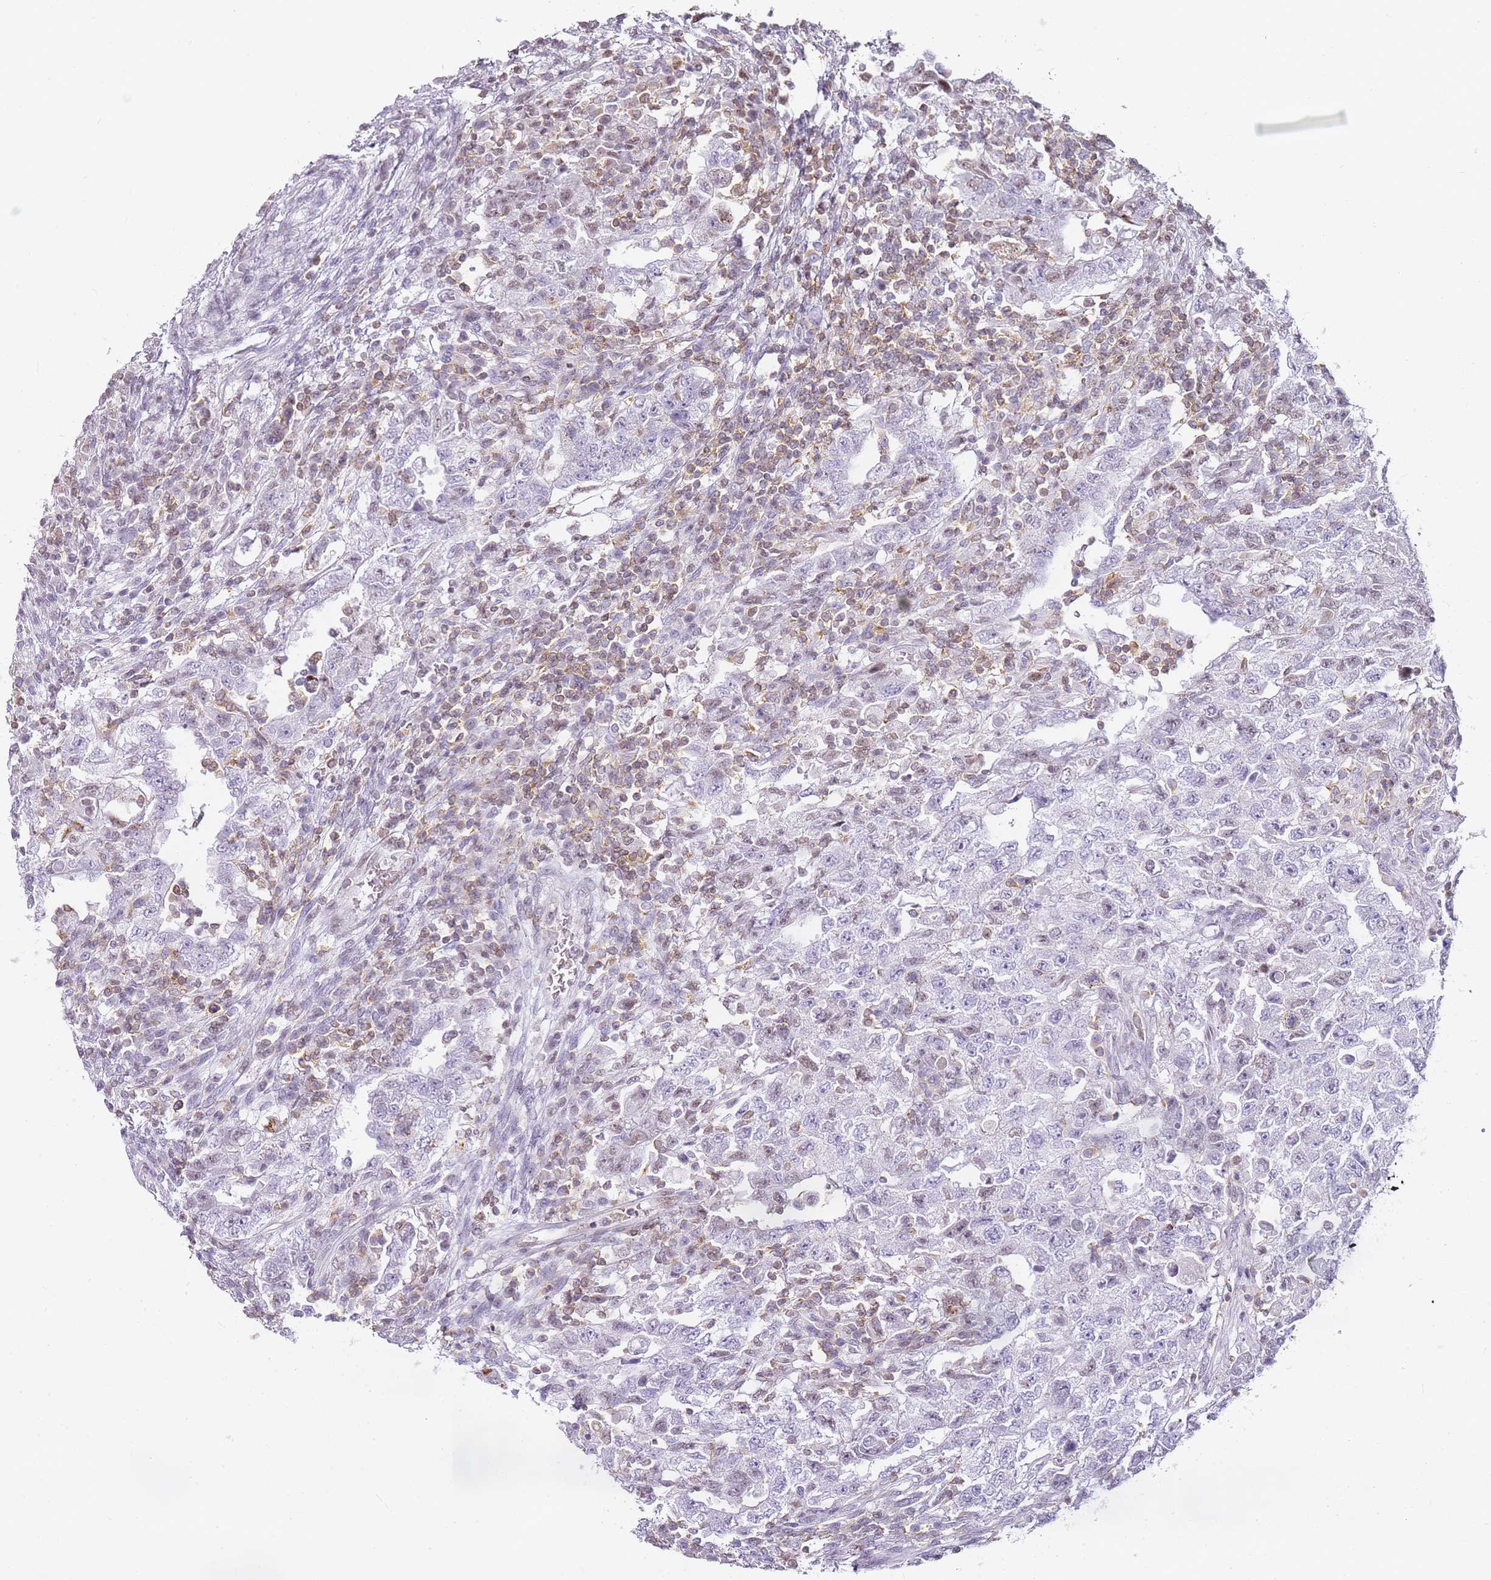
{"staining": {"intensity": "negative", "quantity": "none", "location": "none"}, "tissue": "testis cancer", "cell_type": "Tumor cells", "image_type": "cancer", "snomed": [{"axis": "morphology", "description": "Carcinoma, Embryonal, NOS"}, {"axis": "topography", "description": "Testis"}], "caption": "Image shows no protein positivity in tumor cells of testis cancer tissue.", "gene": "JAKMIP1", "patient": {"sex": "male", "age": 26}}